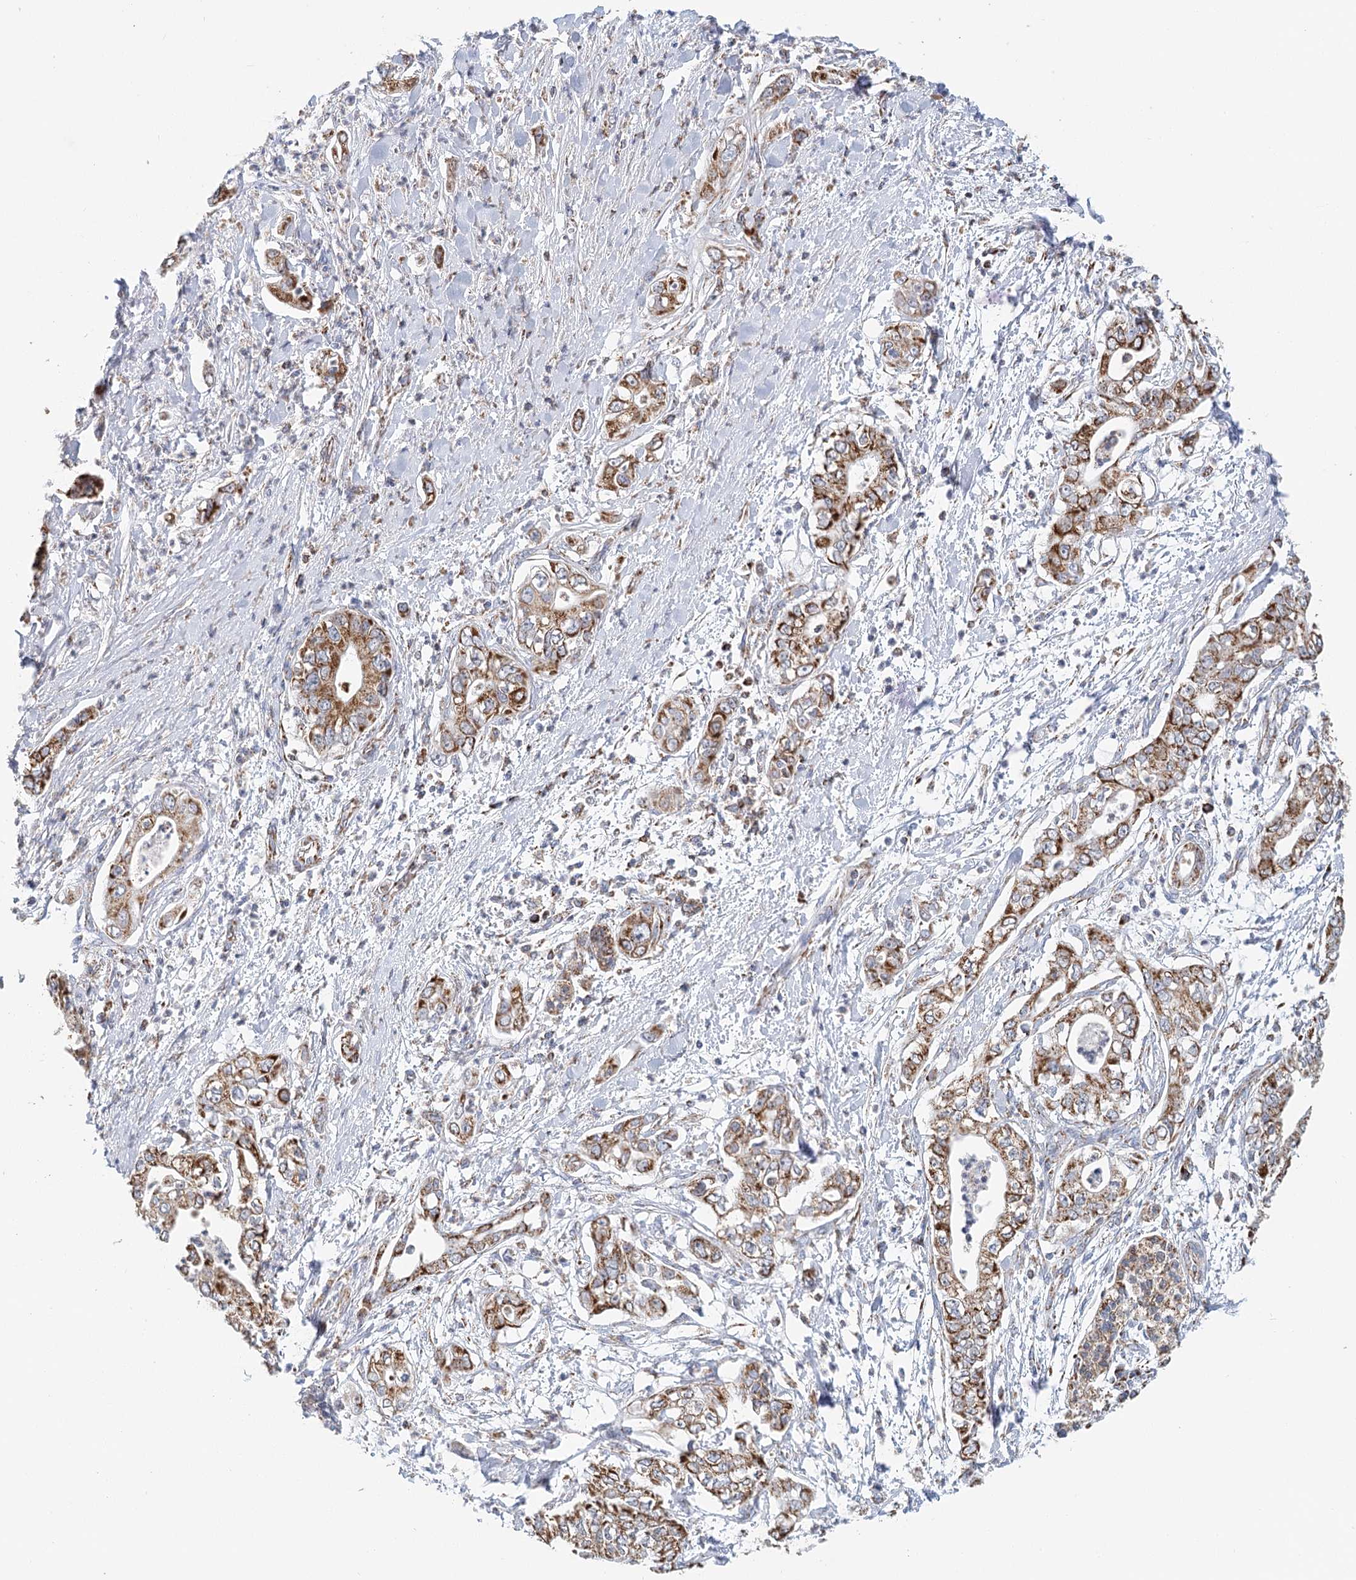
{"staining": {"intensity": "strong", "quantity": ">75%", "location": "cytoplasmic/membranous"}, "tissue": "pancreatic cancer", "cell_type": "Tumor cells", "image_type": "cancer", "snomed": [{"axis": "morphology", "description": "Adenocarcinoma, NOS"}, {"axis": "topography", "description": "Pancreas"}], "caption": "Pancreatic cancer (adenocarcinoma) stained for a protein (brown) shows strong cytoplasmic/membranous positive staining in about >75% of tumor cells.", "gene": "LSS", "patient": {"sex": "female", "age": 78}}